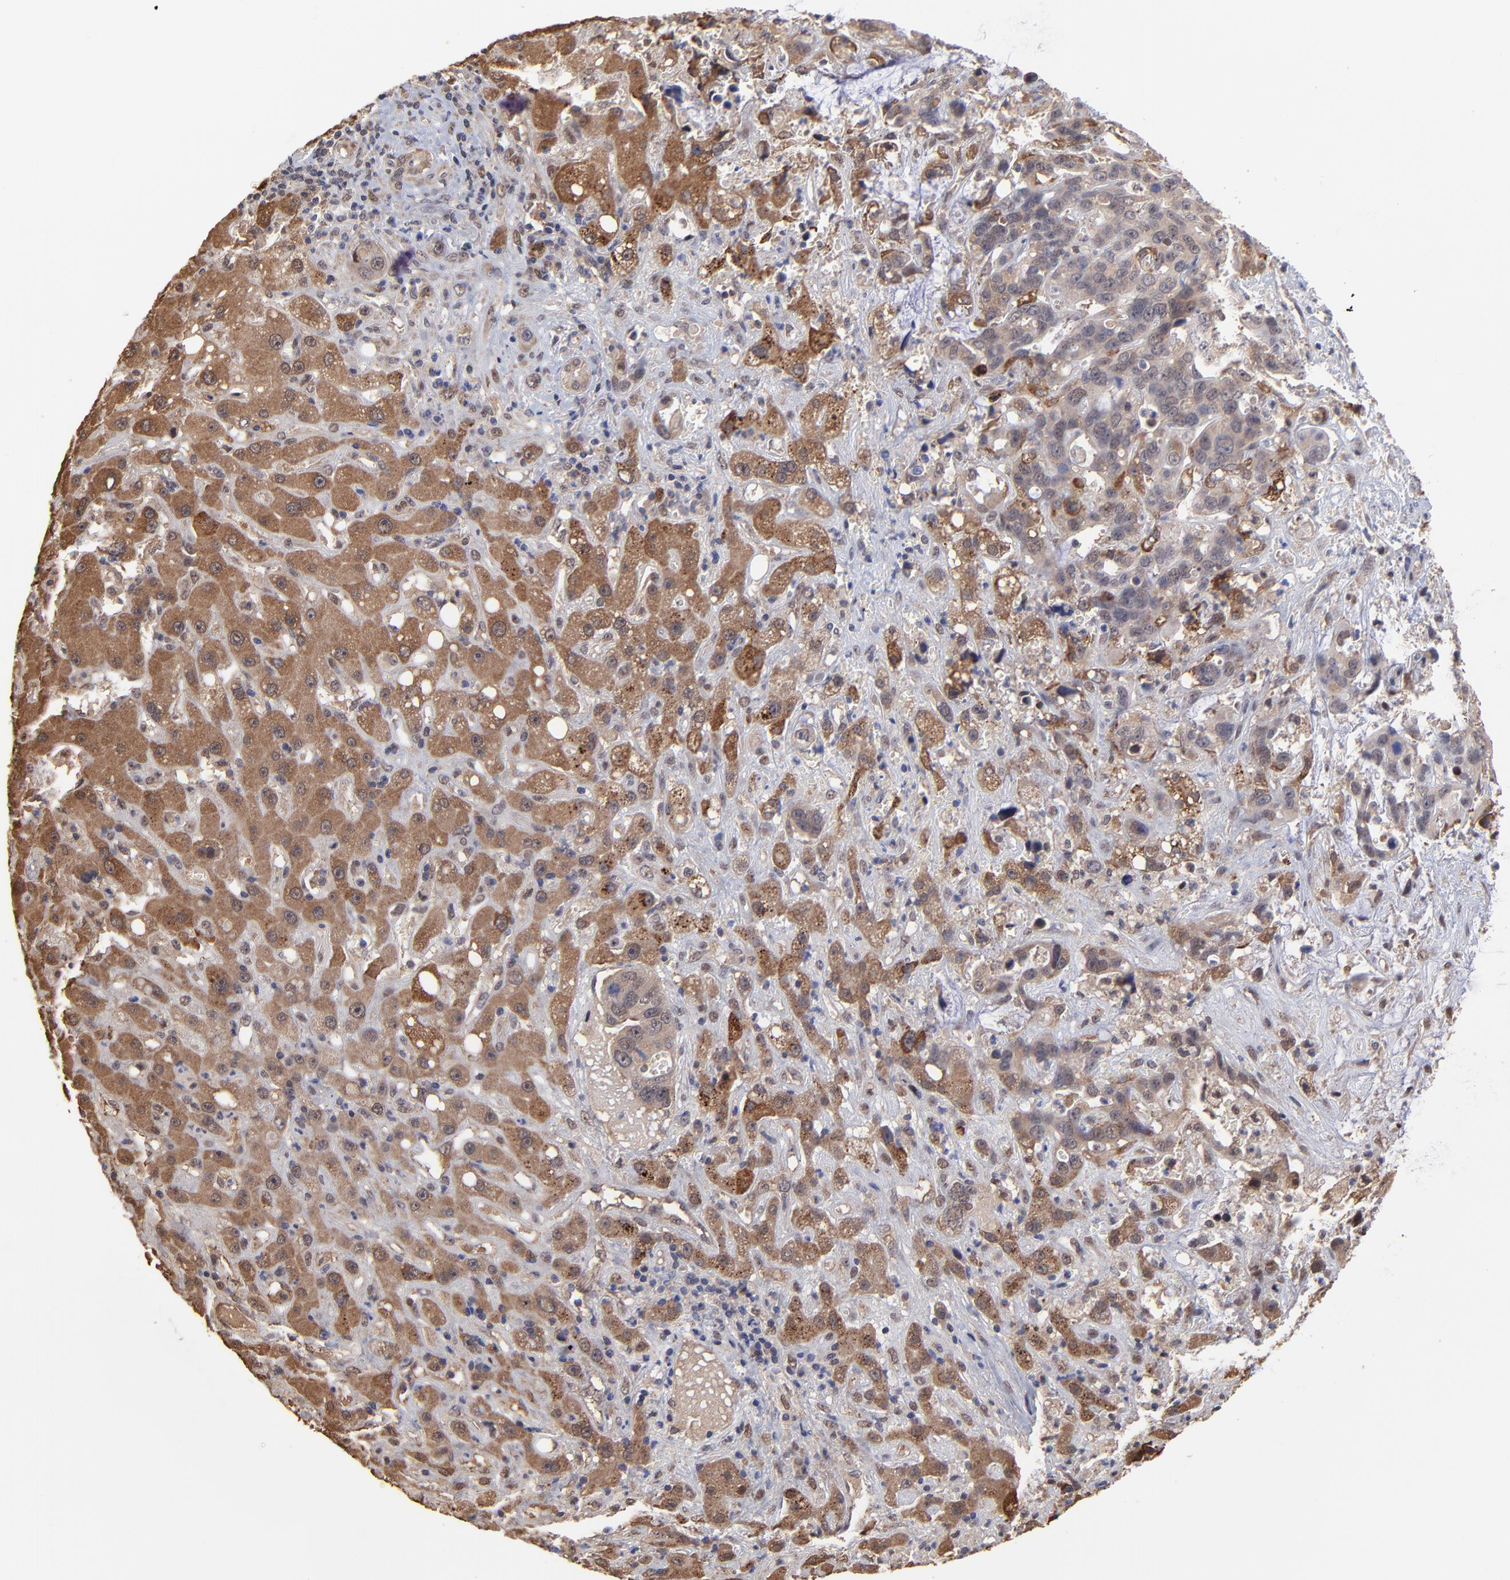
{"staining": {"intensity": "moderate", "quantity": ">75%", "location": "cytoplasmic/membranous"}, "tissue": "liver cancer", "cell_type": "Tumor cells", "image_type": "cancer", "snomed": [{"axis": "morphology", "description": "Cholangiocarcinoma"}, {"axis": "topography", "description": "Liver"}], "caption": "Immunohistochemistry (IHC) micrograph of liver cancer (cholangiocarcinoma) stained for a protein (brown), which demonstrates medium levels of moderate cytoplasmic/membranous staining in about >75% of tumor cells.", "gene": "PSMD14", "patient": {"sex": "female", "age": 65}}